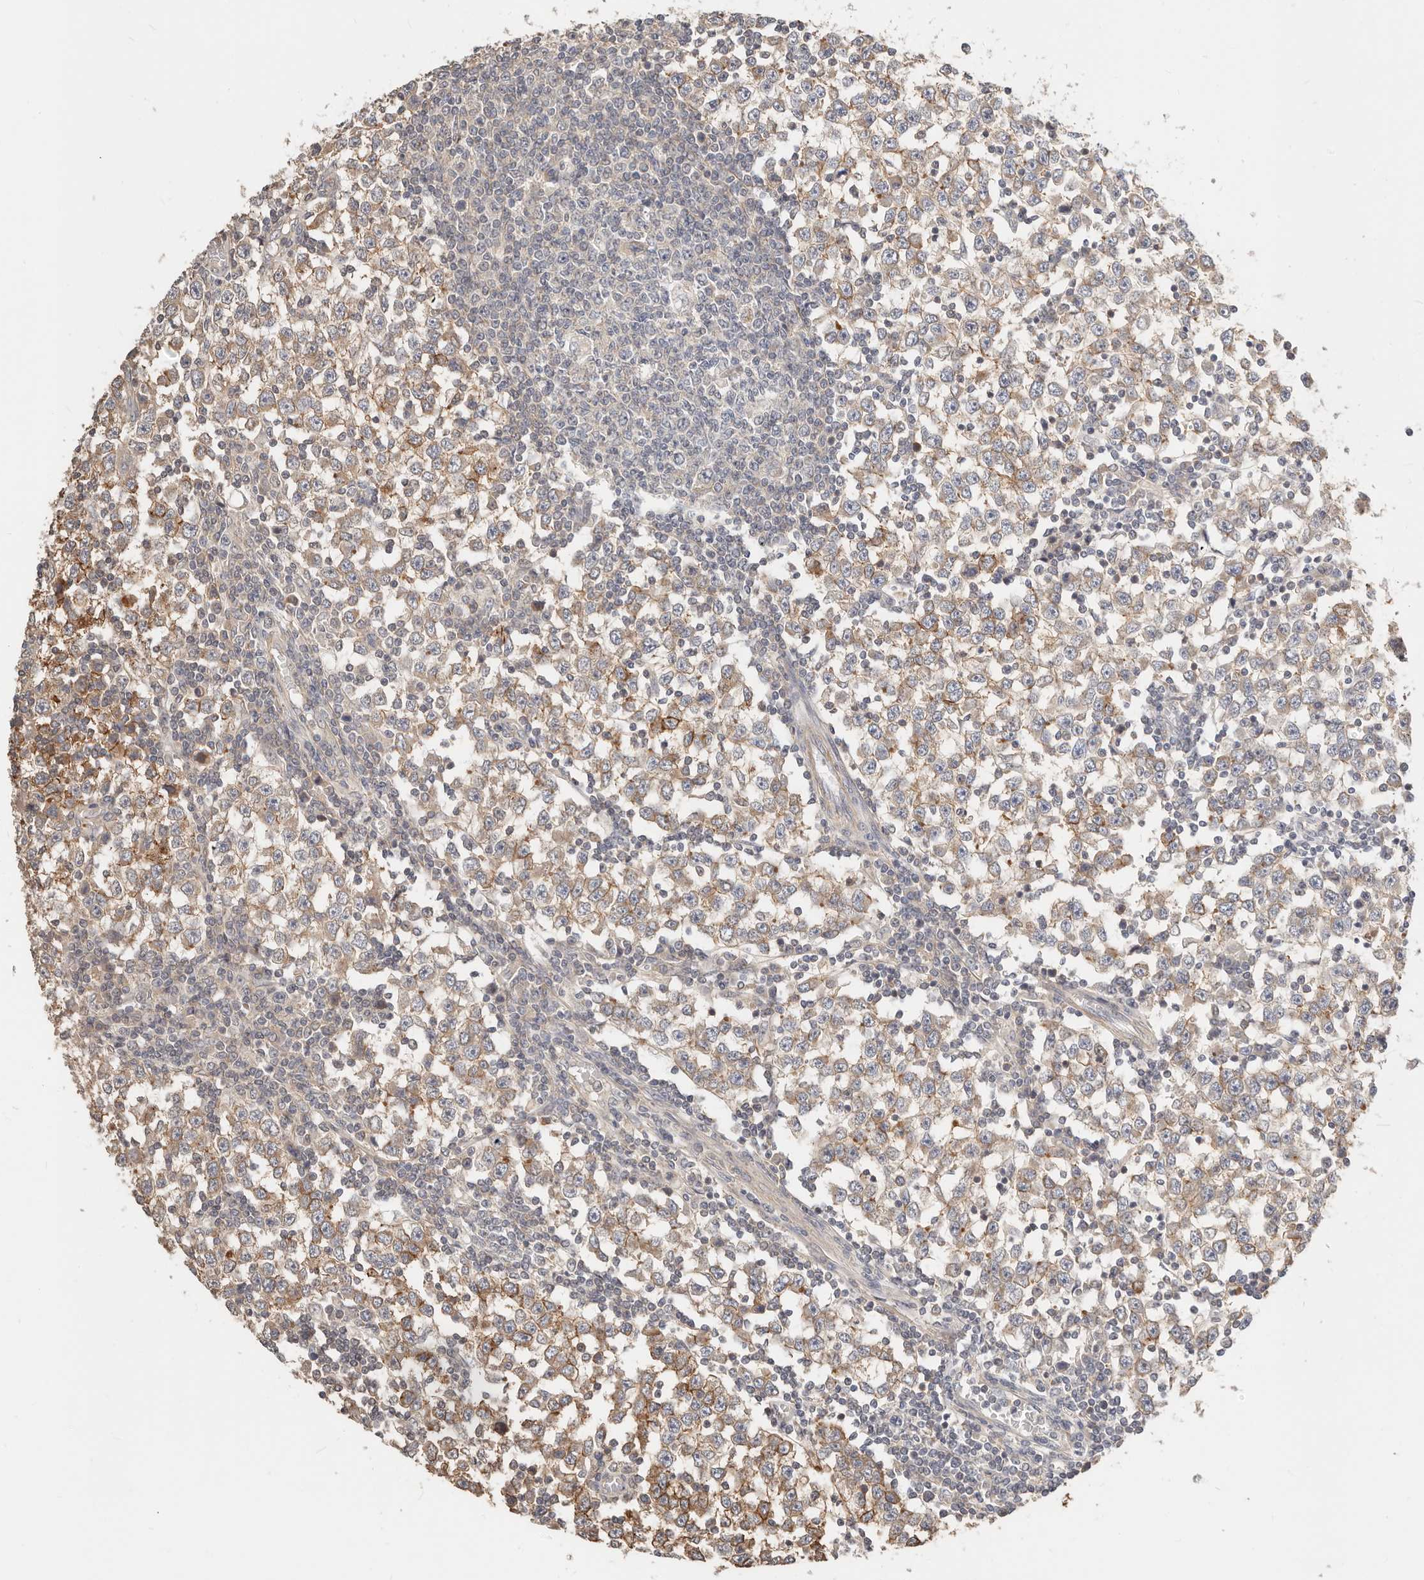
{"staining": {"intensity": "weak", "quantity": ">75%", "location": "cytoplasmic/membranous"}, "tissue": "testis cancer", "cell_type": "Tumor cells", "image_type": "cancer", "snomed": [{"axis": "morphology", "description": "Seminoma, NOS"}, {"axis": "topography", "description": "Testis"}], "caption": "Brown immunohistochemical staining in testis cancer (seminoma) exhibits weak cytoplasmic/membranous expression in about >75% of tumor cells.", "gene": "ZRANB1", "patient": {"sex": "male", "age": 65}}